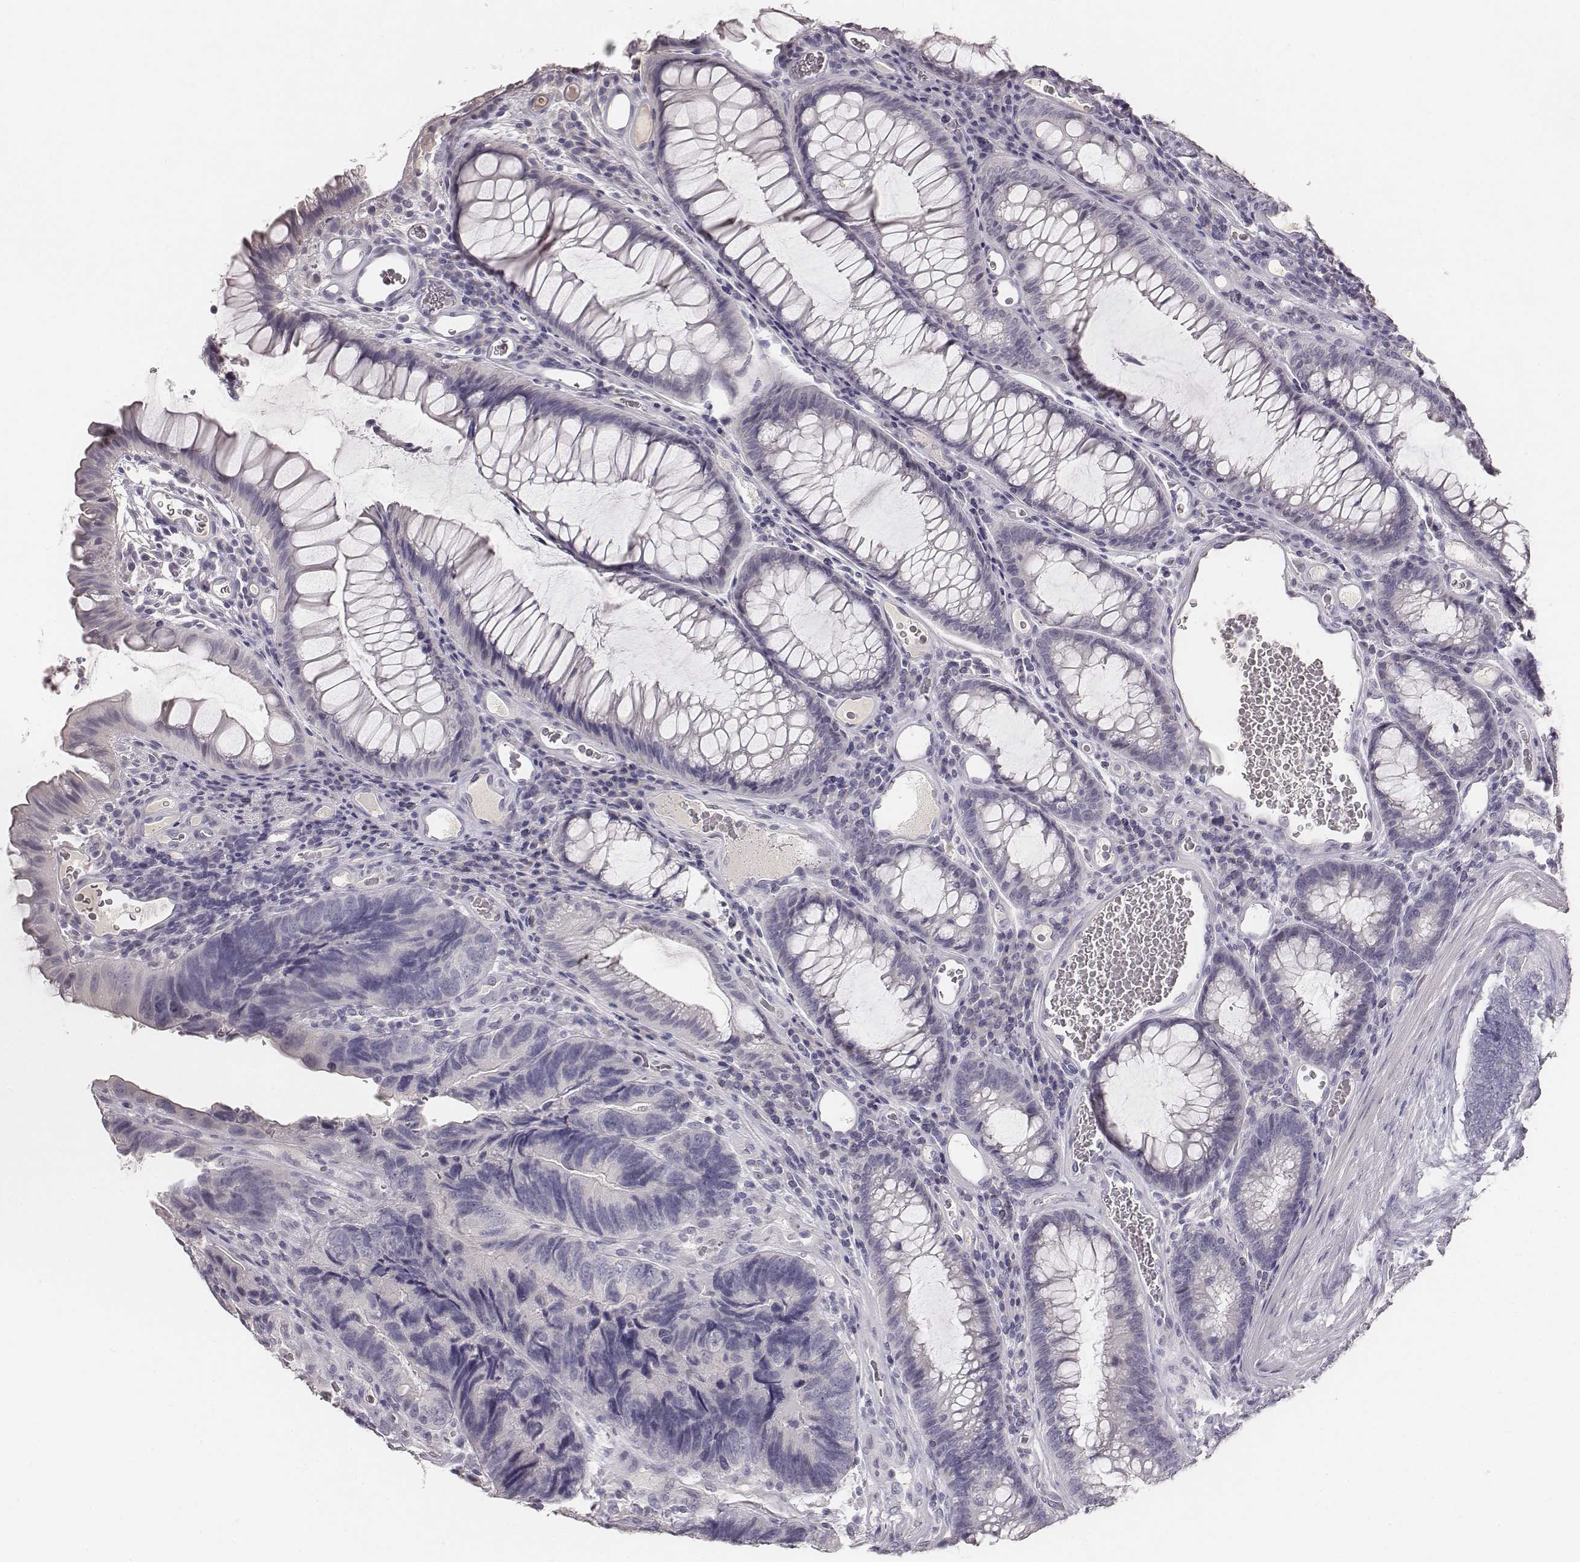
{"staining": {"intensity": "negative", "quantity": "none", "location": "none"}, "tissue": "colorectal cancer", "cell_type": "Tumor cells", "image_type": "cancer", "snomed": [{"axis": "morphology", "description": "Adenocarcinoma, NOS"}, {"axis": "topography", "description": "Colon"}], "caption": "The immunohistochemistry (IHC) photomicrograph has no significant staining in tumor cells of adenocarcinoma (colorectal) tissue.", "gene": "MYH6", "patient": {"sex": "female", "age": 67}}